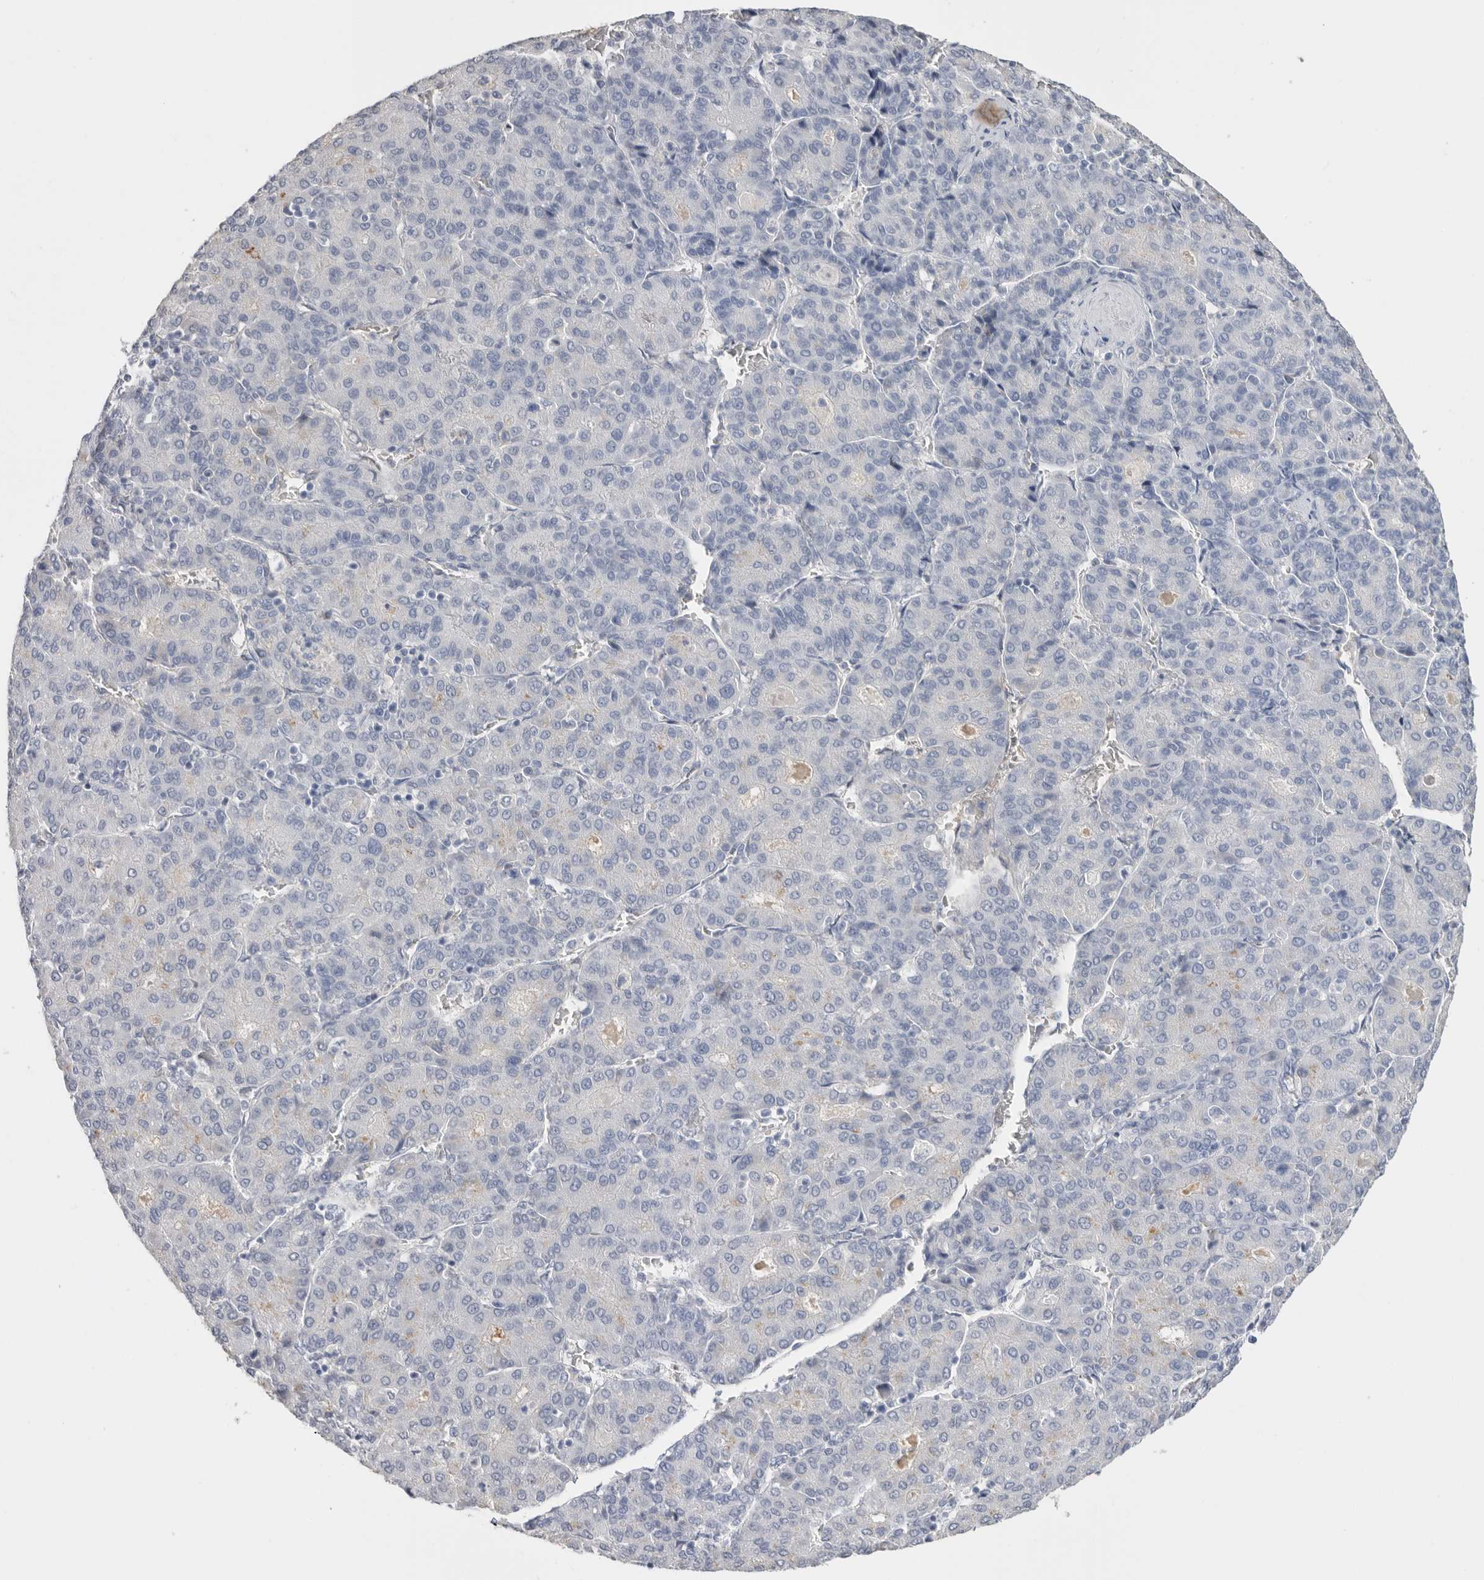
{"staining": {"intensity": "negative", "quantity": "none", "location": "none"}, "tissue": "liver cancer", "cell_type": "Tumor cells", "image_type": "cancer", "snomed": [{"axis": "morphology", "description": "Carcinoma, Hepatocellular, NOS"}, {"axis": "topography", "description": "Liver"}], "caption": "Human liver cancer stained for a protein using immunohistochemistry exhibits no positivity in tumor cells.", "gene": "APOA2", "patient": {"sex": "male", "age": 65}}